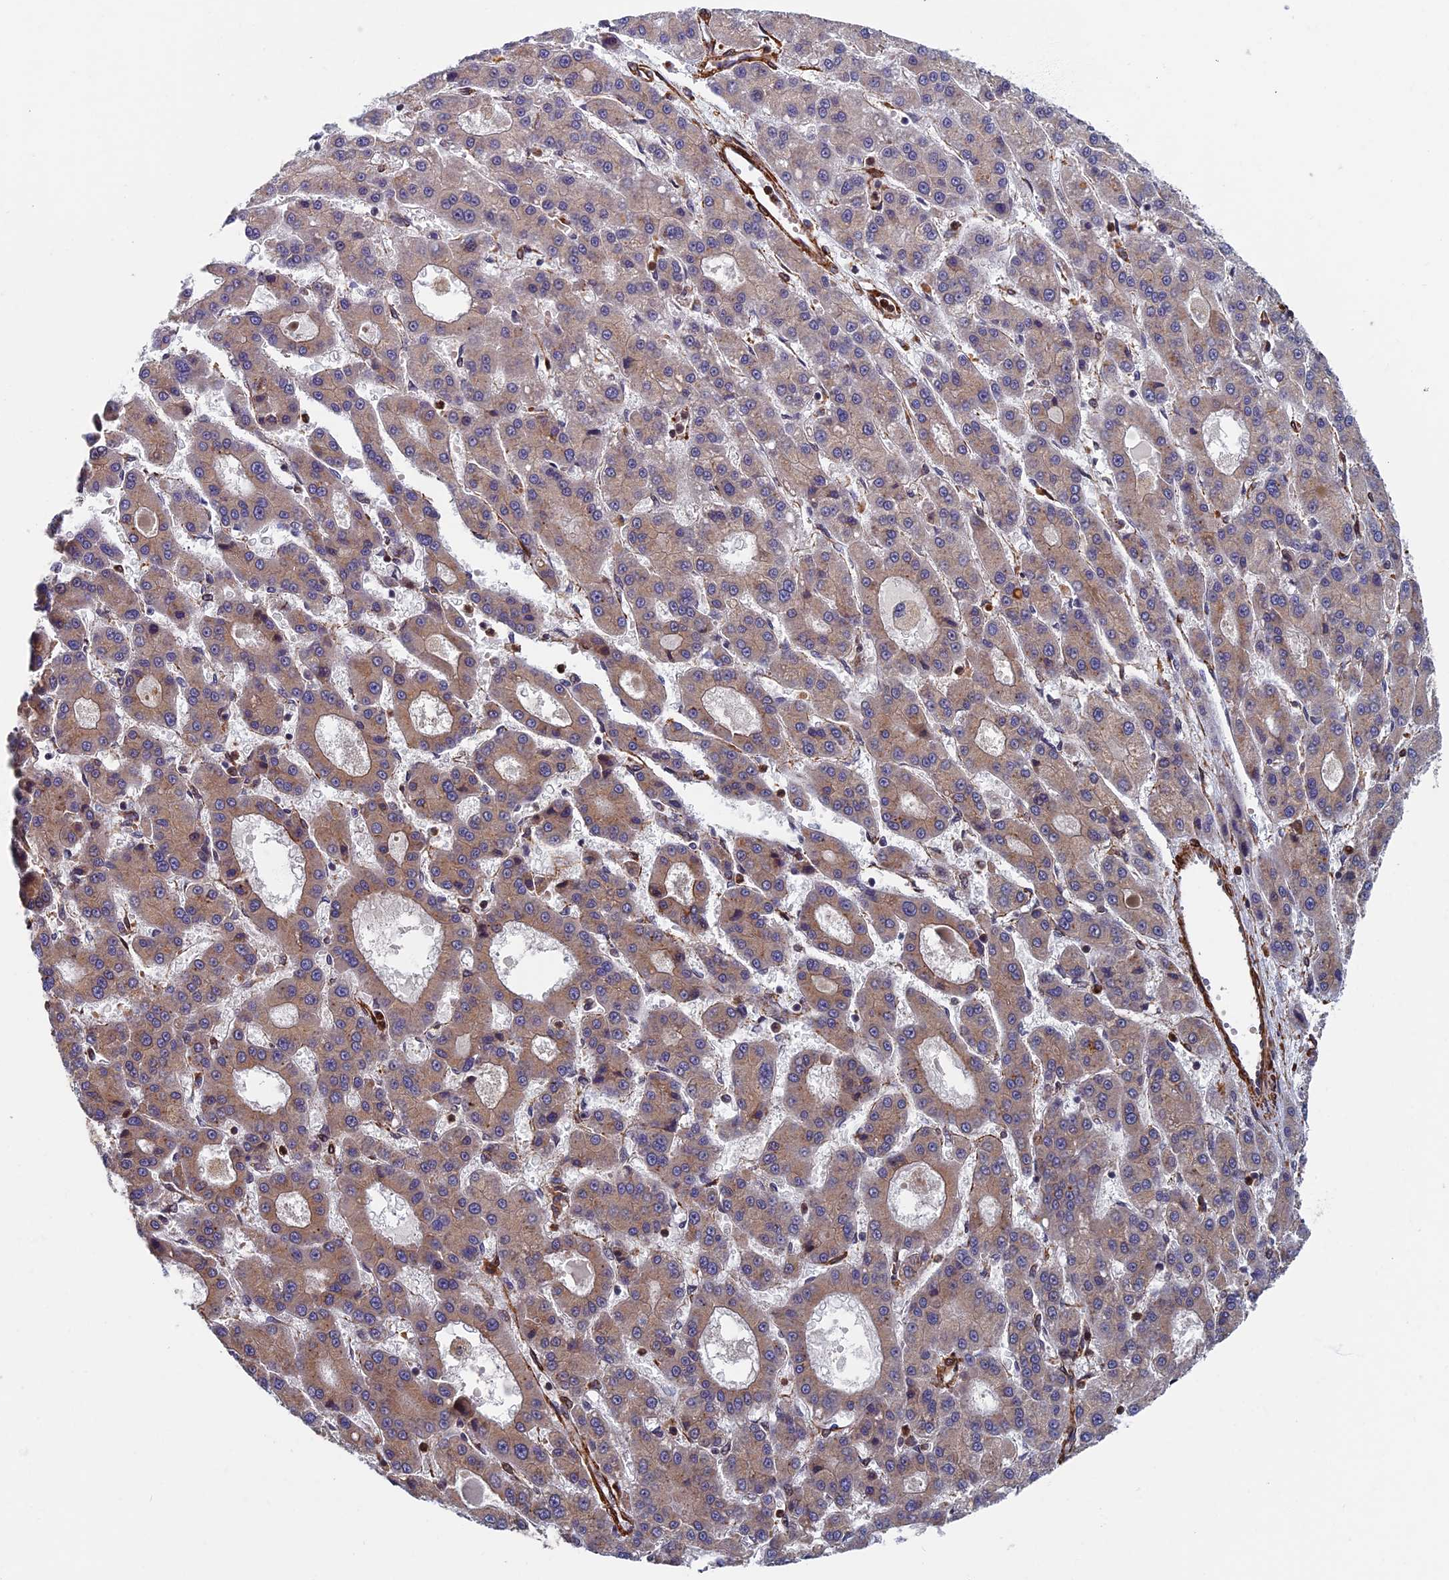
{"staining": {"intensity": "weak", "quantity": ">75%", "location": "cytoplasmic/membranous"}, "tissue": "liver cancer", "cell_type": "Tumor cells", "image_type": "cancer", "snomed": [{"axis": "morphology", "description": "Carcinoma, Hepatocellular, NOS"}, {"axis": "topography", "description": "Liver"}], "caption": "Protein staining of liver cancer (hepatocellular carcinoma) tissue exhibits weak cytoplasmic/membranous expression in approximately >75% of tumor cells.", "gene": "CTDP1", "patient": {"sex": "male", "age": 70}}